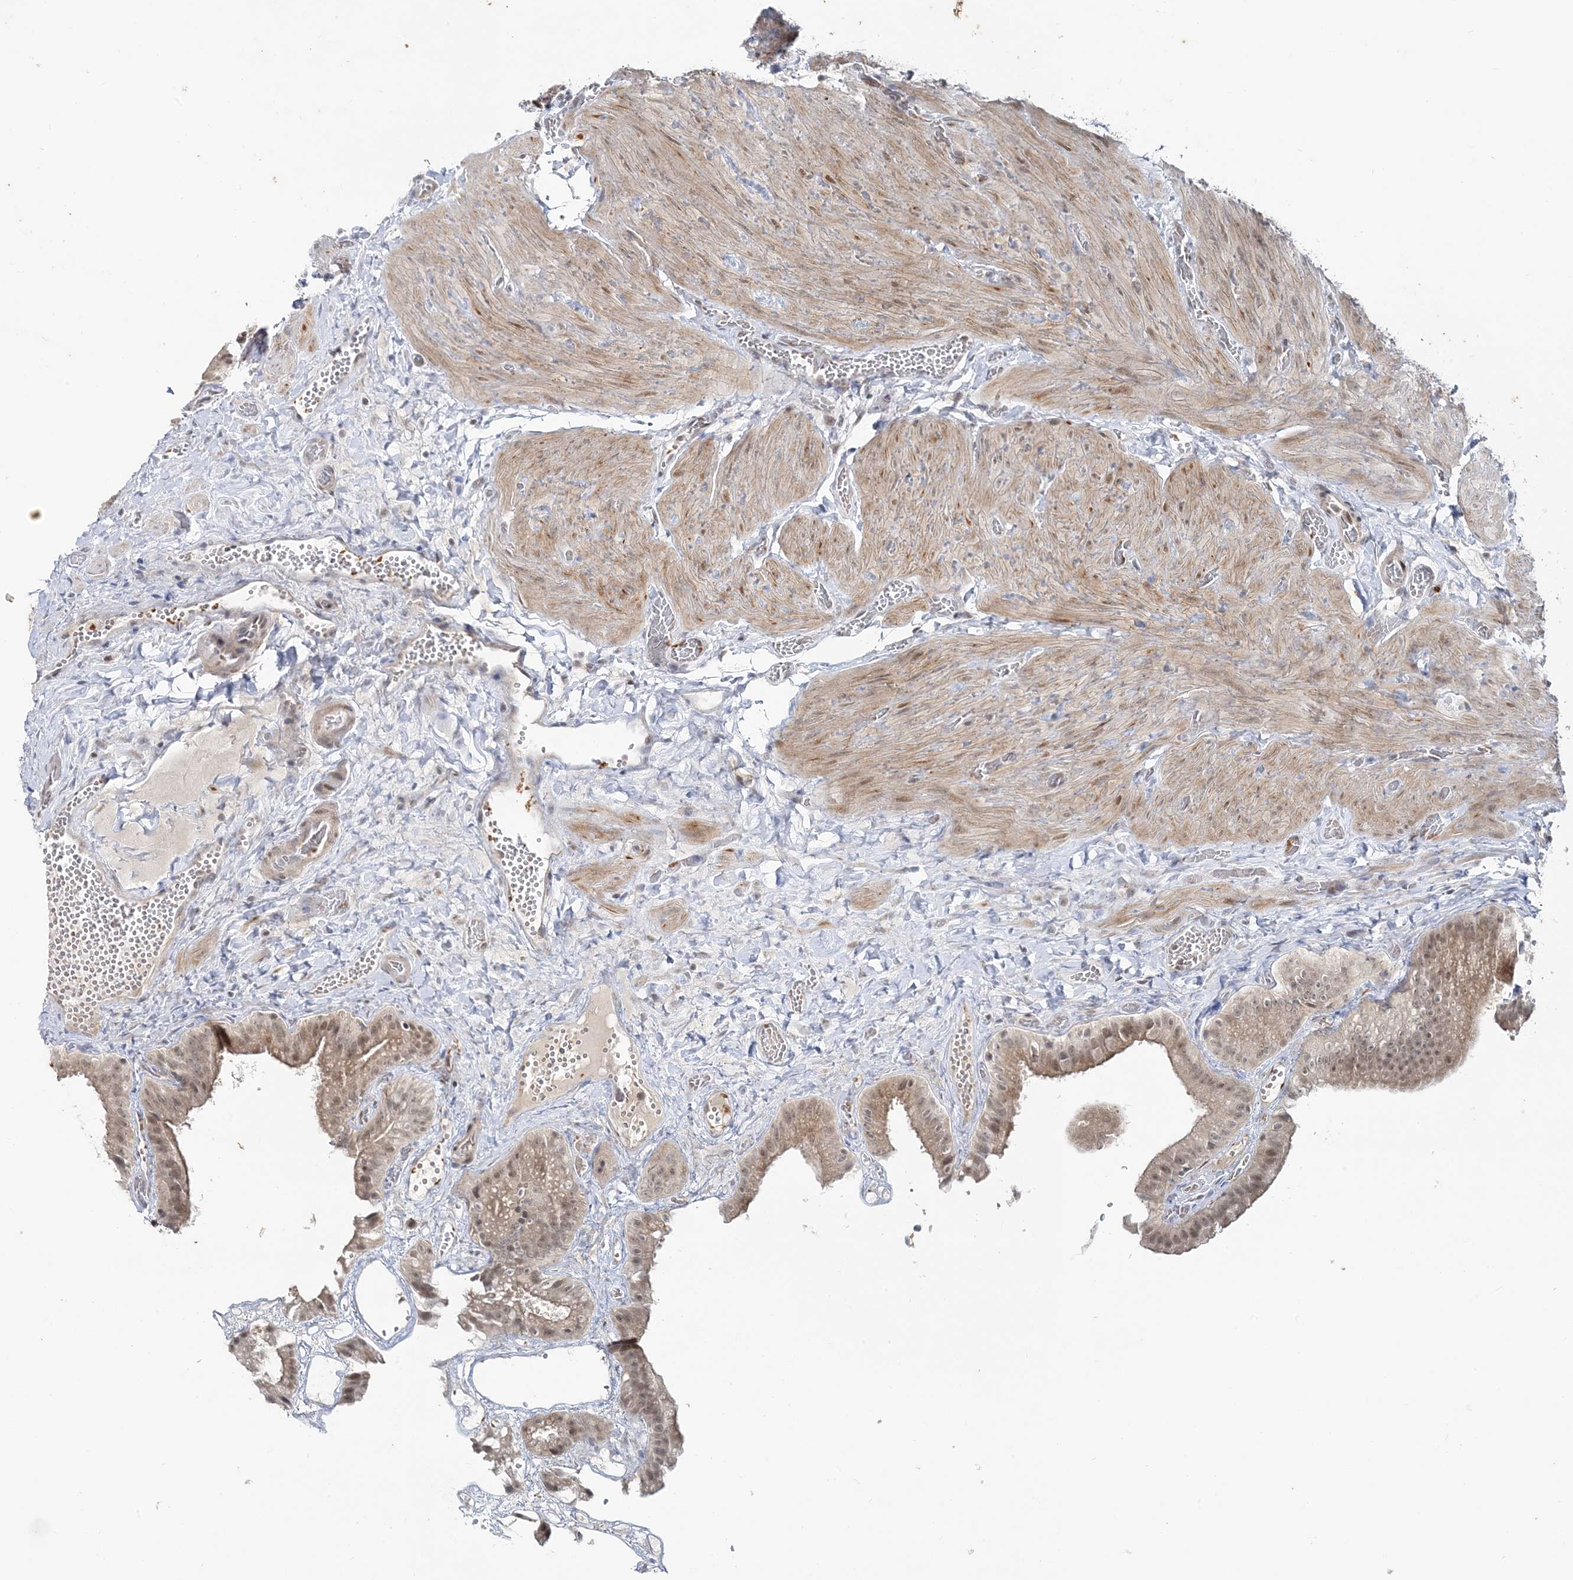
{"staining": {"intensity": "moderate", "quantity": "25%-75%", "location": "cytoplasmic/membranous,nuclear"}, "tissue": "gallbladder", "cell_type": "Glandular cells", "image_type": "normal", "snomed": [{"axis": "morphology", "description": "Normal tissue, NOS"}, {"axis": "topography", "description": "Gallbladder"}], "caption": "Protein staining displays moderate cytoplasmic/membranous,nuclear expression in approximately 25%-75% of glandular cells in unremarkable gallbladder.", "gene": "LEXM", "patient": {"sex": "female", "age": 64}}